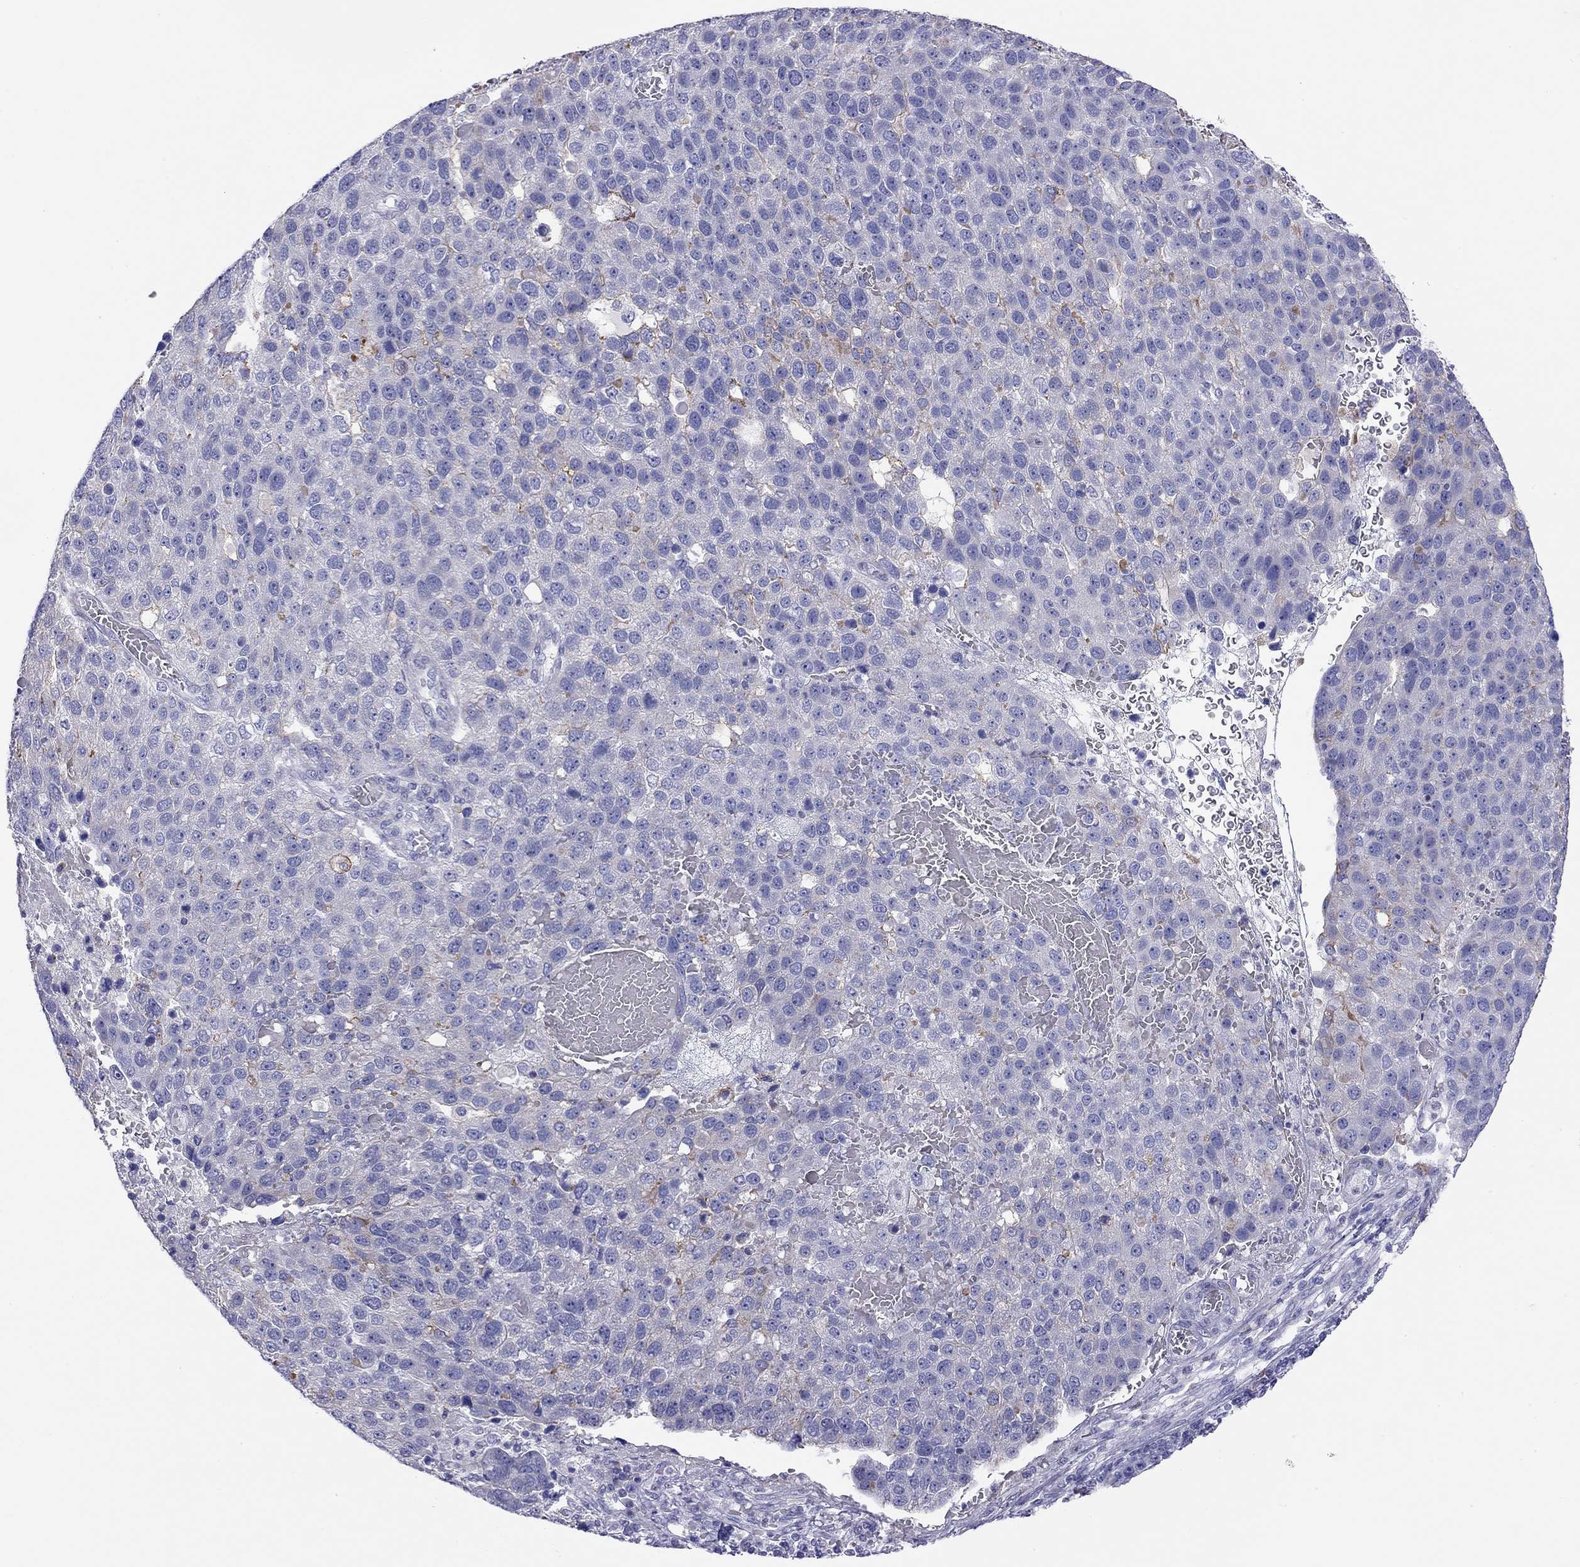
{"staining": {"intensity": "negative", "quantity": "none", "location": "none"}, "tissue": "pancreatic cancer", "cell_type": "Tumor cells", "image_type": "cancer", "snomed": [{"axis": "morphology", "description": "Adenocarcinoma, NOS"}, {"axis": "topography", "description": "Pancreas"}], "caption": "Tumor cells are negative for brown protein staining in pancreatic adenocarcinoma.", "gene": "SLC46A2", "patient": {"sex": "female", "age": 61}}